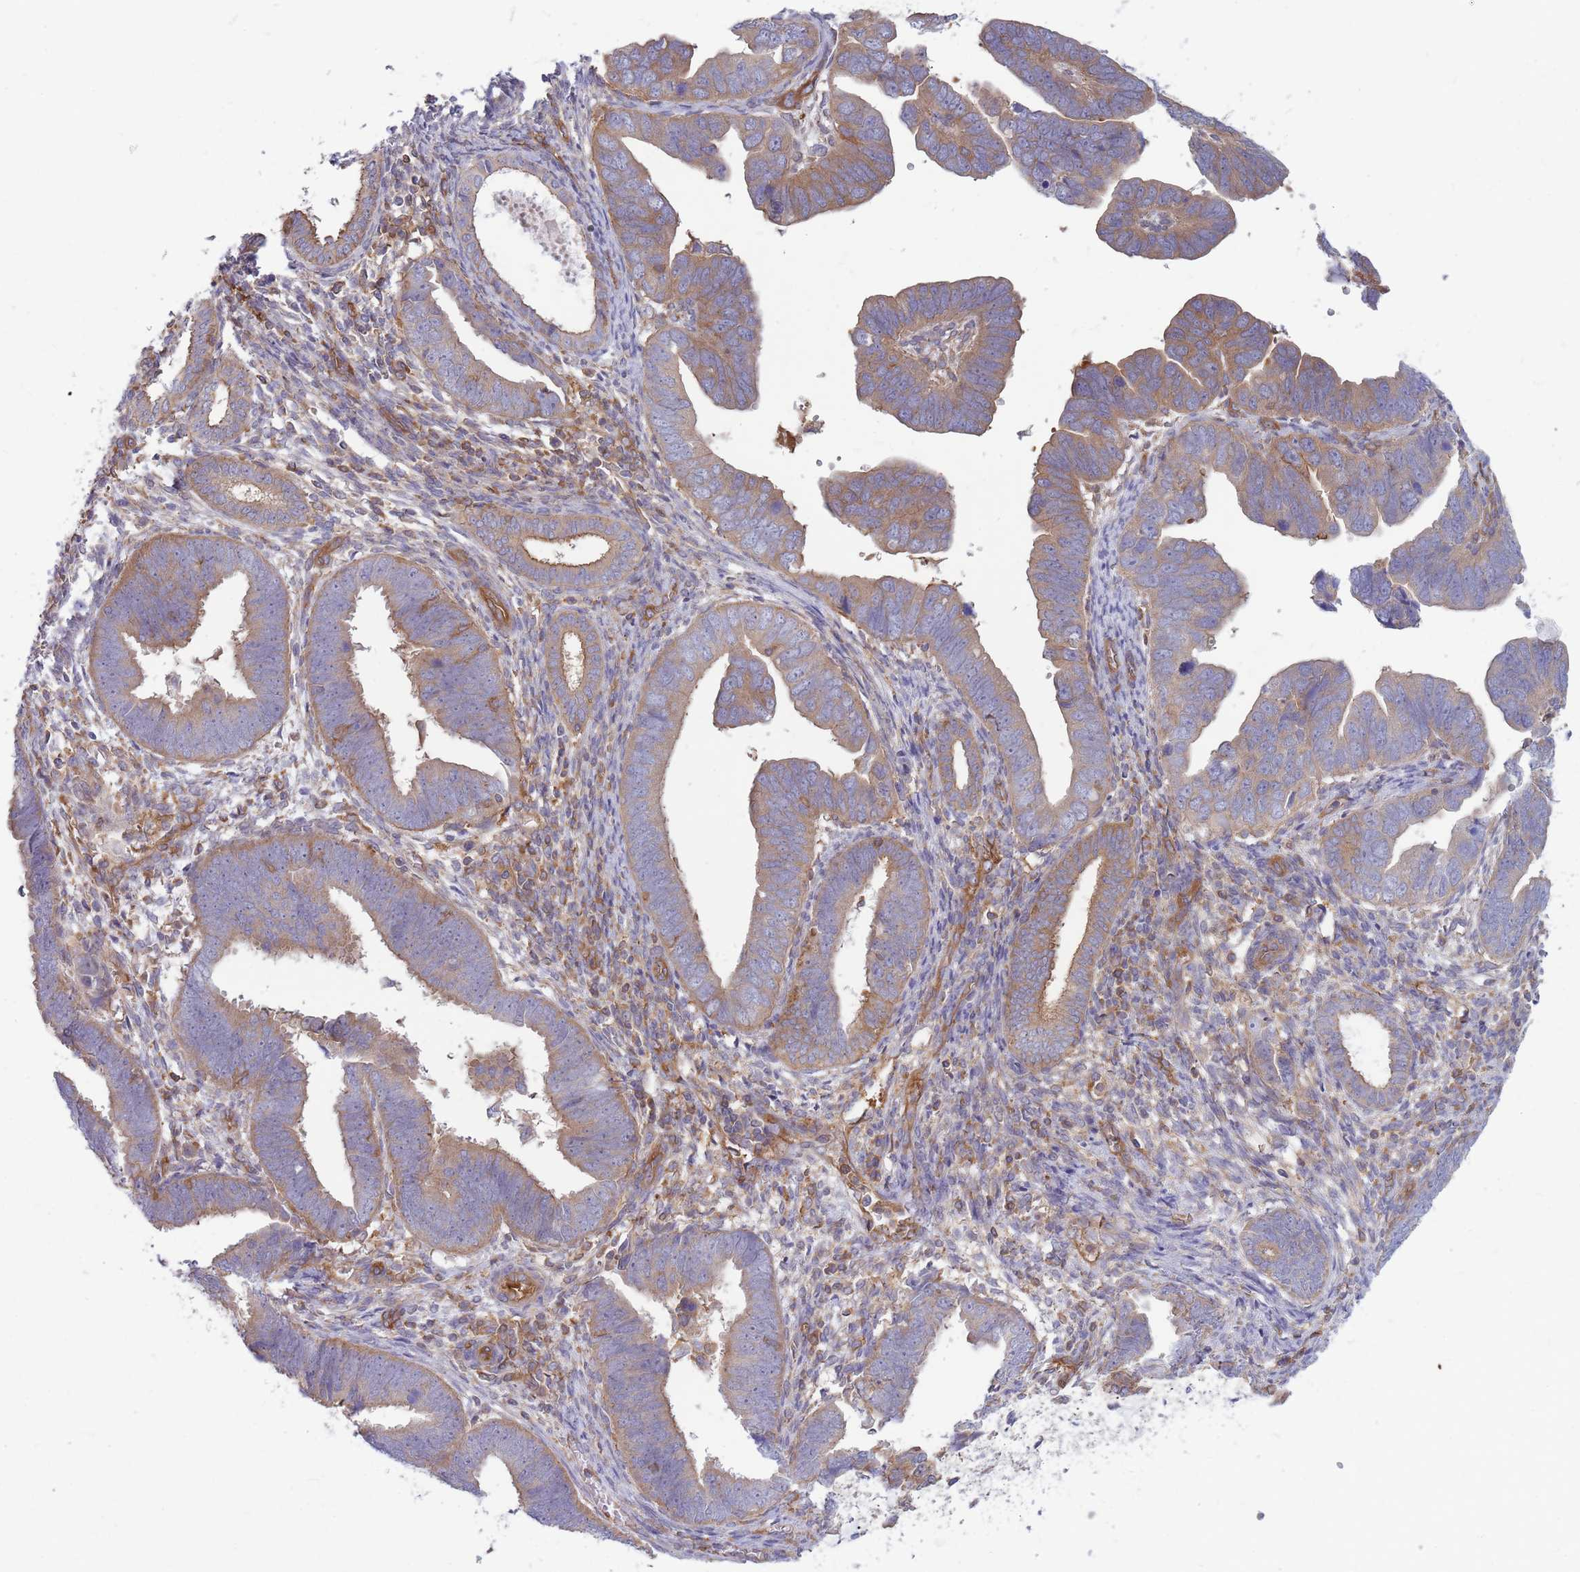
{"staining": {"intensity": "moderate", "quantity": "25%-75%", "location": "cytoplasmic/membranous"}, "tissue": "endometrial cancer", "cell_type": "Tumor cells", "image_type": "cancer", "snomed": [{"axis": "morphology", "description": "Adenocarcinoma, NOS"}, {"axis": "topography", "description": "Endometrium"}], "caption": "Human adenocarcinoma (endometrial) stained with a brown dye demonstrates moderate cytoplasmic/membranous positive expression in about 25%-75% of tumor cells.", "gene": "GGA1", "patient": {"sex": "female", "age": 75}}